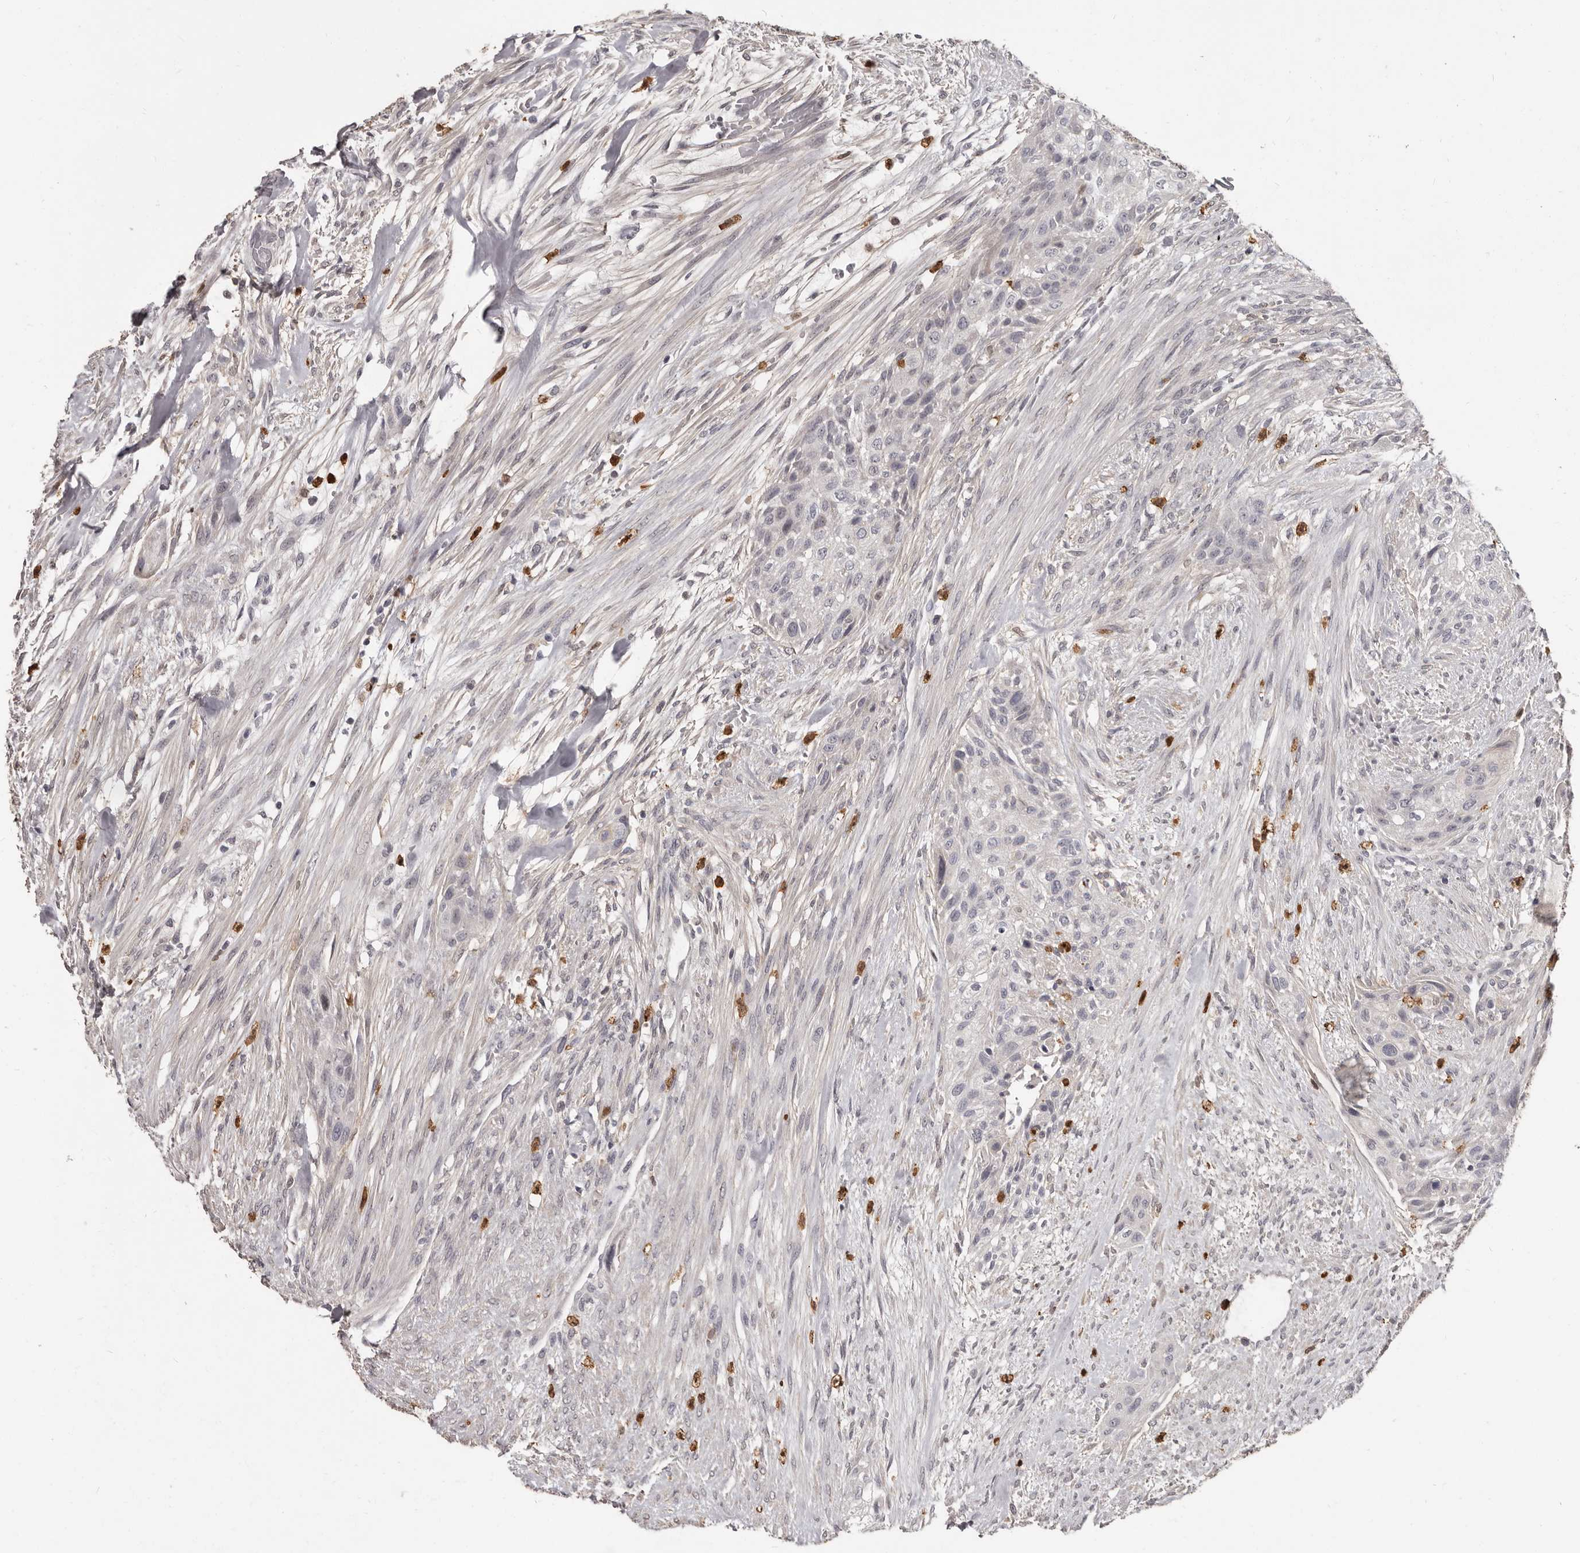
{"staining": {"intensity": "negative", "quantity": "none", "location": "none"}, "tissue": "urothelial cancer", "cell_type": "Tumor cells", "image_type": "cancer", "snomed": [{"axis": "morphology", "description": "Urothelial carcinoma, High grade"}, {"axis": "topography", "description": "Urinary bladder"}], "caption": "Urothelial cancer was stained to show a protein in brown. There is no significant expression in tumor cells.", "gene": "GPR157", "patient": {"sex": "male", "age": 35}}